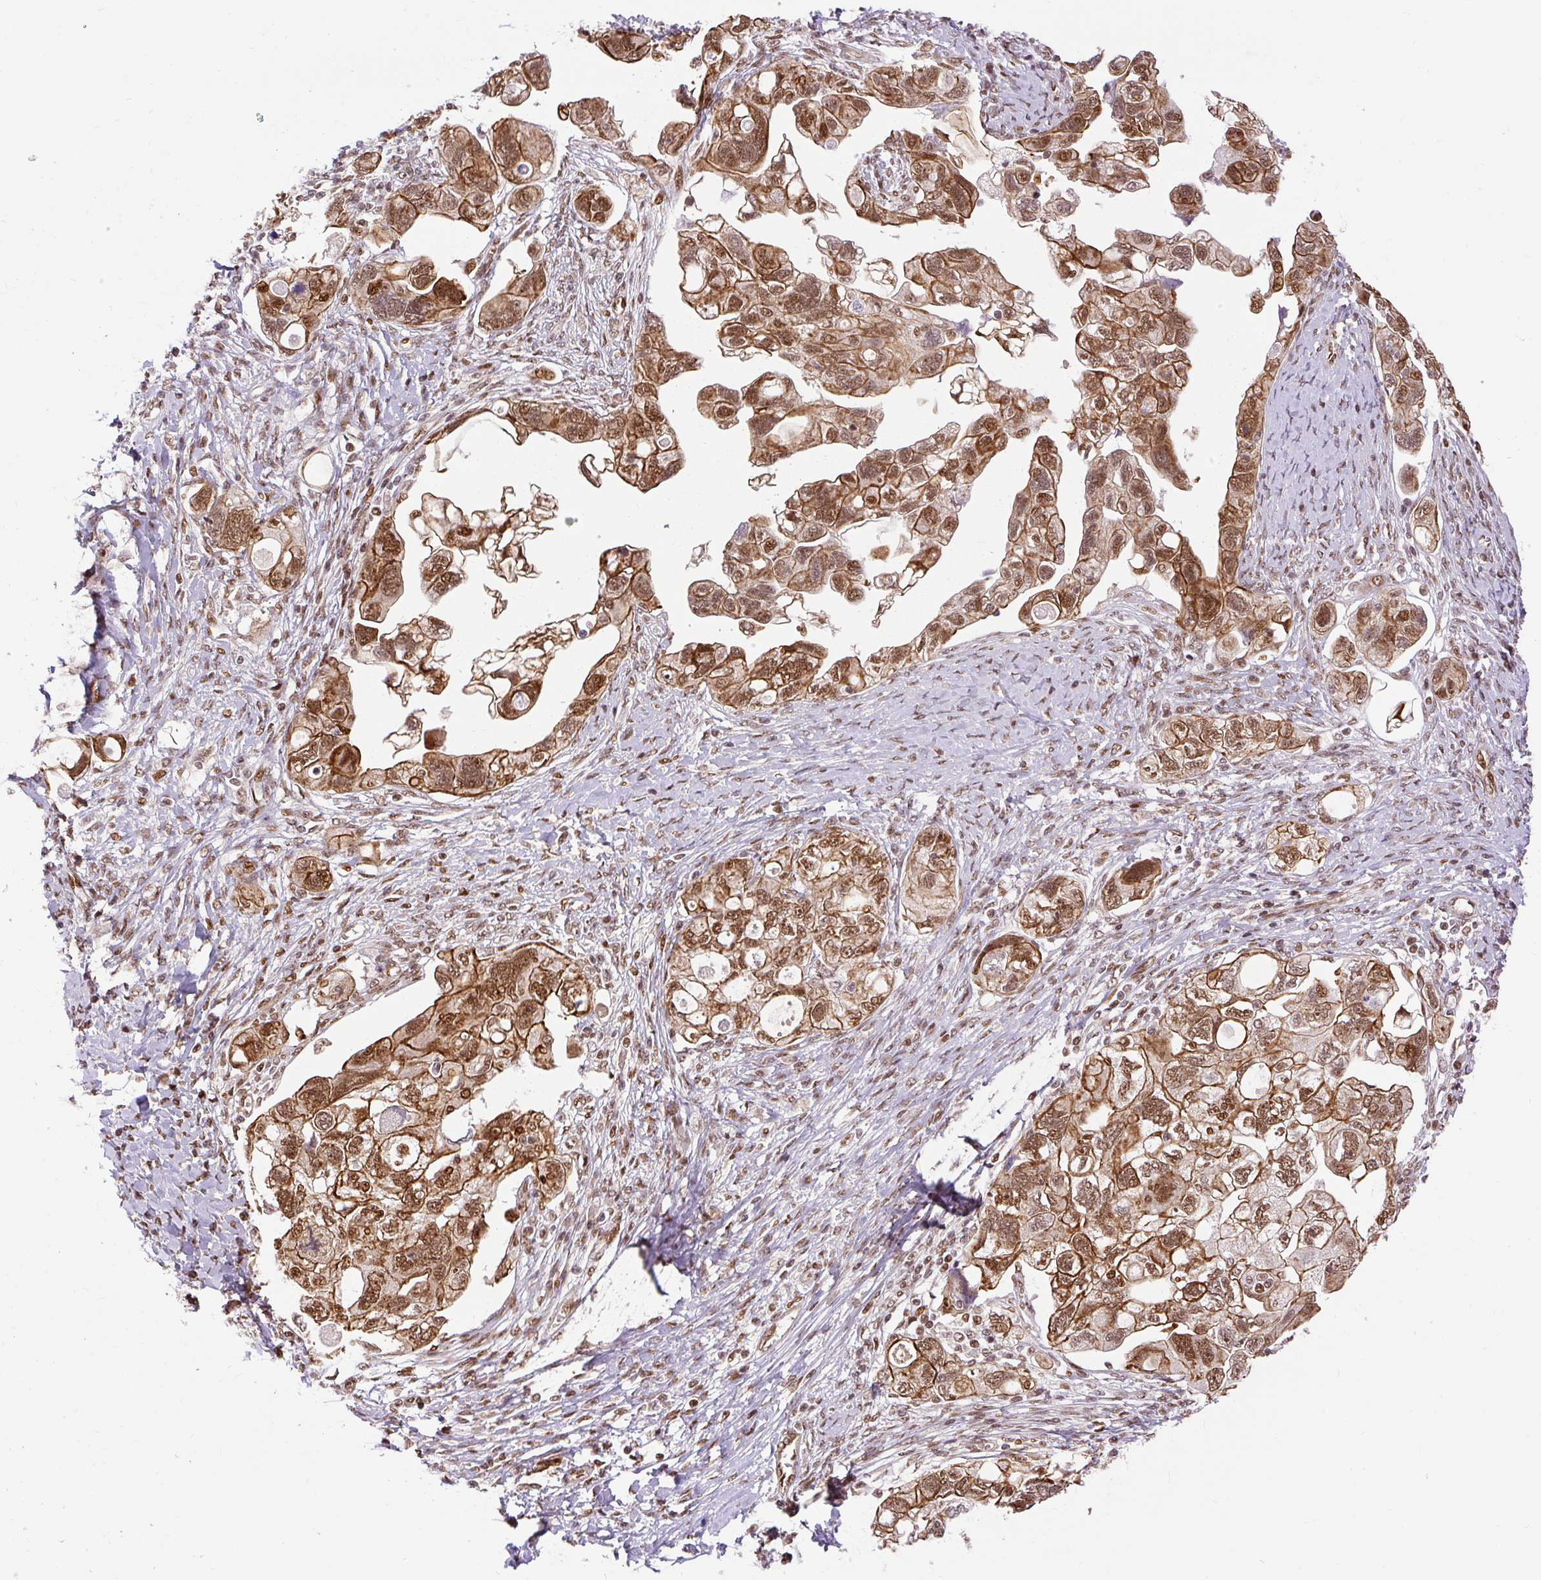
{"staining": {"intensity": "strong", "quantity": ">75%", "location": "cytoplasmic/membranous,nuclear"}, "tissue": "ovarian cancer", "cell_type": "Tumor cells", "image_type": "cancer", "snomed": [{"axis": "morphology", "description": "Carcinoma, NOS"}, {"axis": "morphology", "description": "Cystadenocarcinoma, serous, NOS"}, {"axis": "topography", "description": "Ovary"}], "caption": "Immunohistochemistry (IHC) (DAB) staining of ovarian carcinoma displays strong cytoplasmic/membranous and nuclear protein staining in about >75% of tumor cells. (DAB (3,3'-diaminobenzidine) IHC, brown staining for protein, blue staining for nuclei).", "gene": "MECOM", "patient": {"sex": "female", "age": 69}}